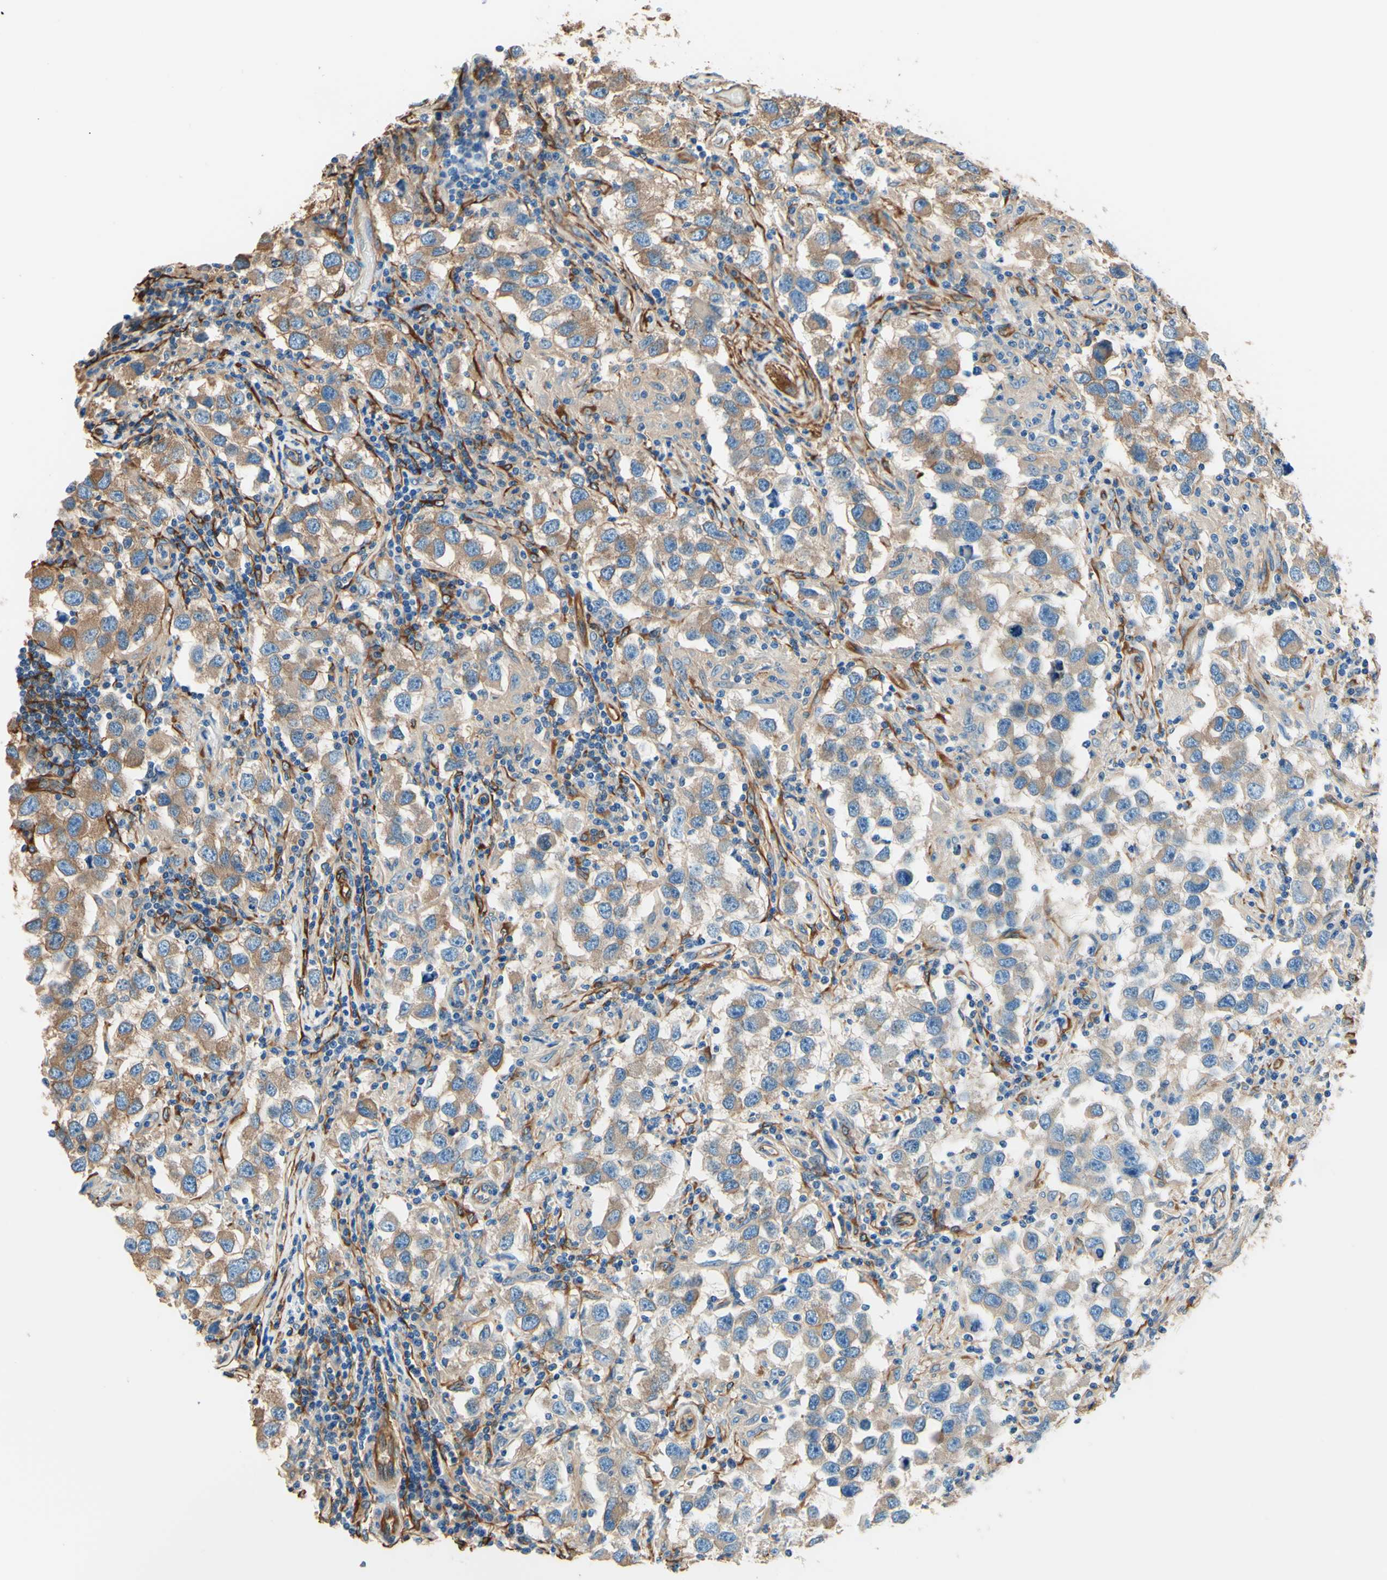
{"staining": {"intensity": "weak", "quantity": ">75%", "location": "cytoplasmic/membranous"}, "tissue": "testis cancer", "cell_type": "Tumor cells", "image_type": "cancer", "snomed": [{"axis": "morphology", "description": "Carcinoma, Embryonal, NOS"}, {"axis": "topography", "description": "Testis"}], "caption": "IHC (DAB (3,3'-diaminobenzidine)) staining of human testis cancer (embryonal carcinoma) reveals weak cytoplasmic/membranous protein expression in approximately >75% of tumor cells.", "gene": "DPYSL3", "patient": {"sex": "male", "age": 21}}